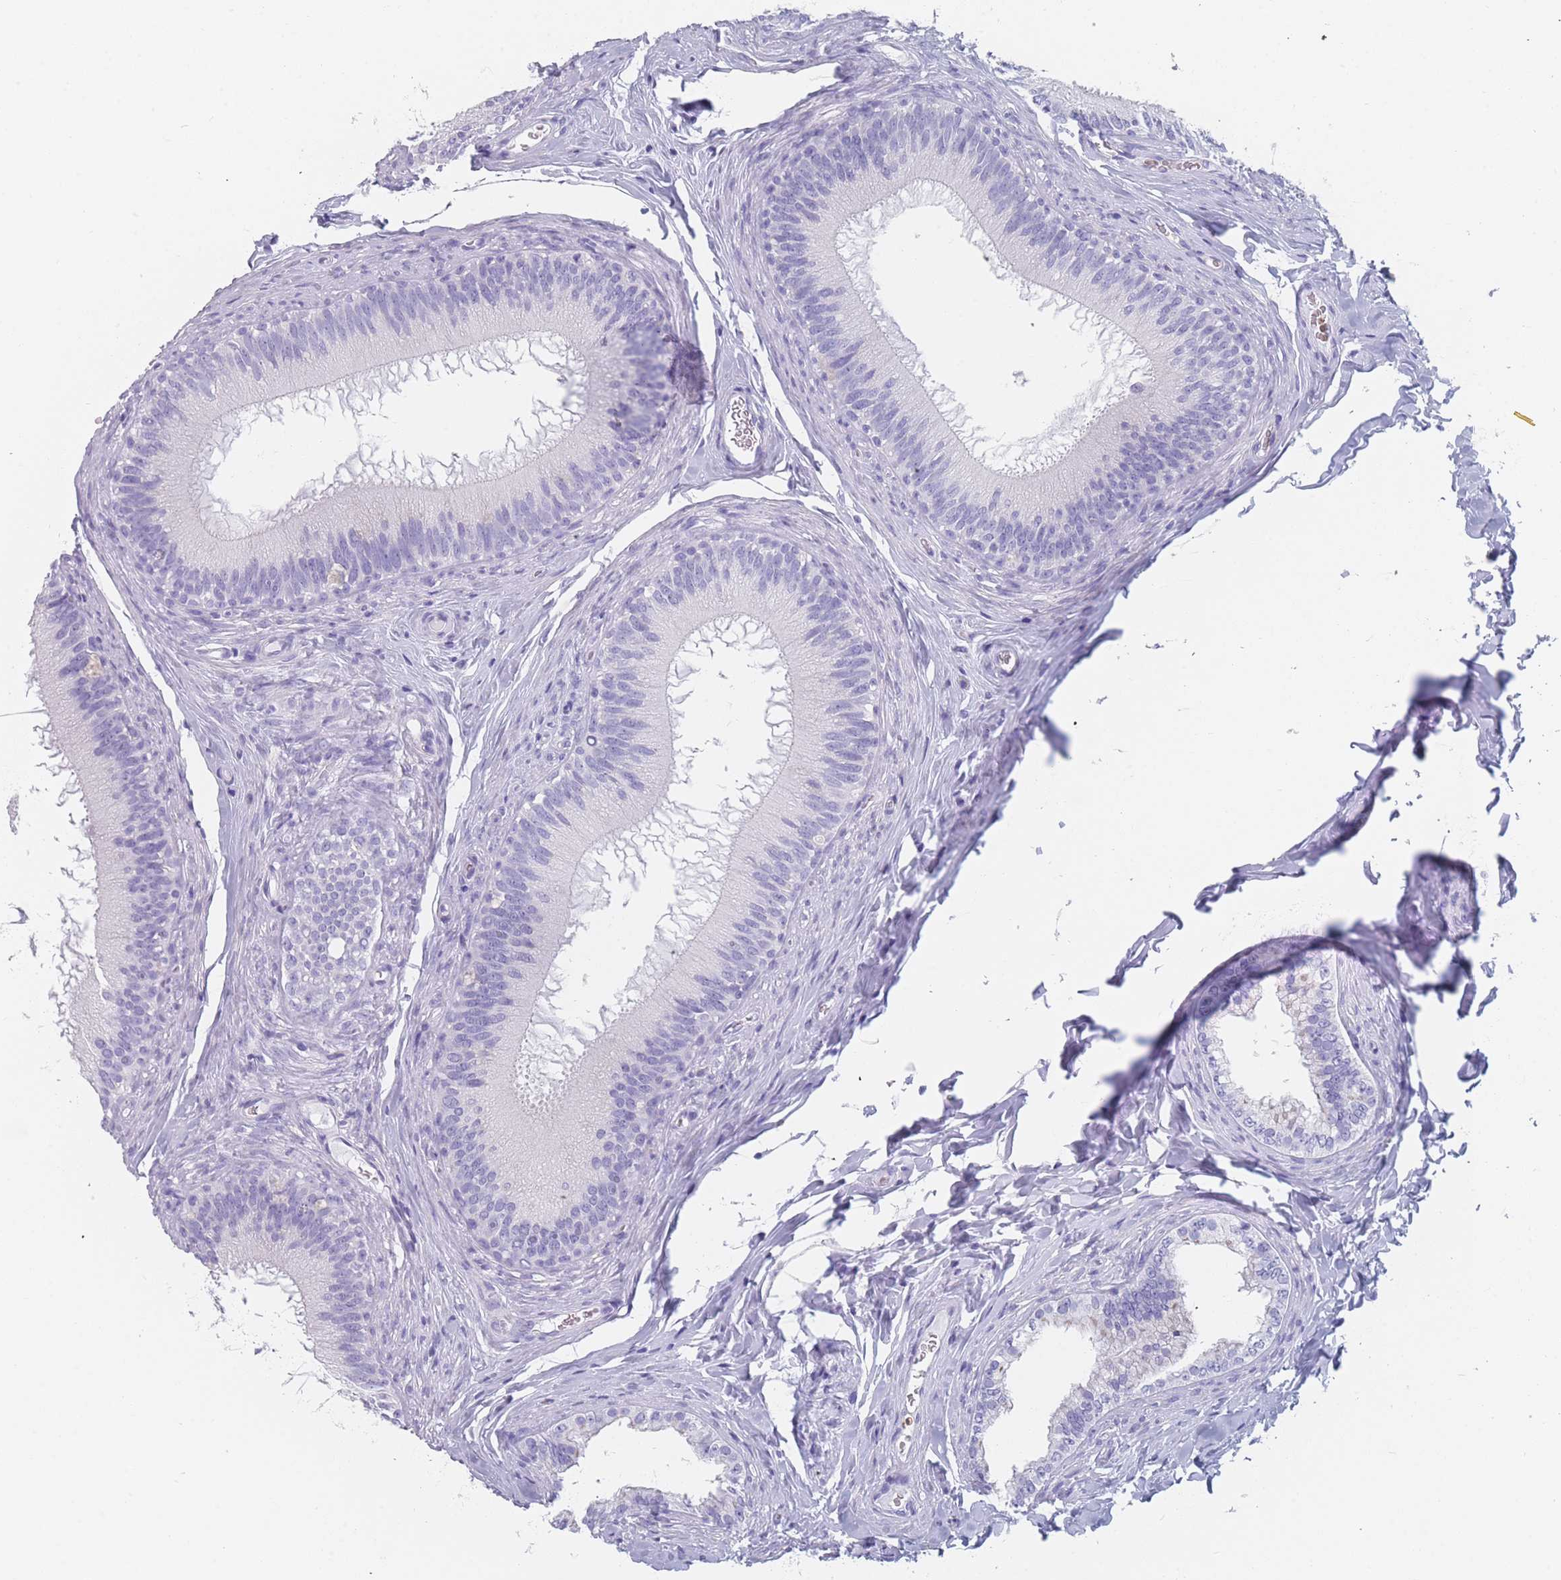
{"staining": {"intensity": "negative", "quantity": "none", "location": "none"}, "tissue": "epididymis", "cell_type": "Glandular cells", "image_type": "normal", "snomed": [{"axis": "morphology", "description": "Normal tissue, NOS"}, {"axis": "topography", "description": "Epididymis"}], "caption": "Immunohistochemistry image of normal human epididymis stained for a protein (brown), which shows no positivity in glandular cells.", "gene": "OR5D16", "patient": {"sex": "male", "age": 38}}